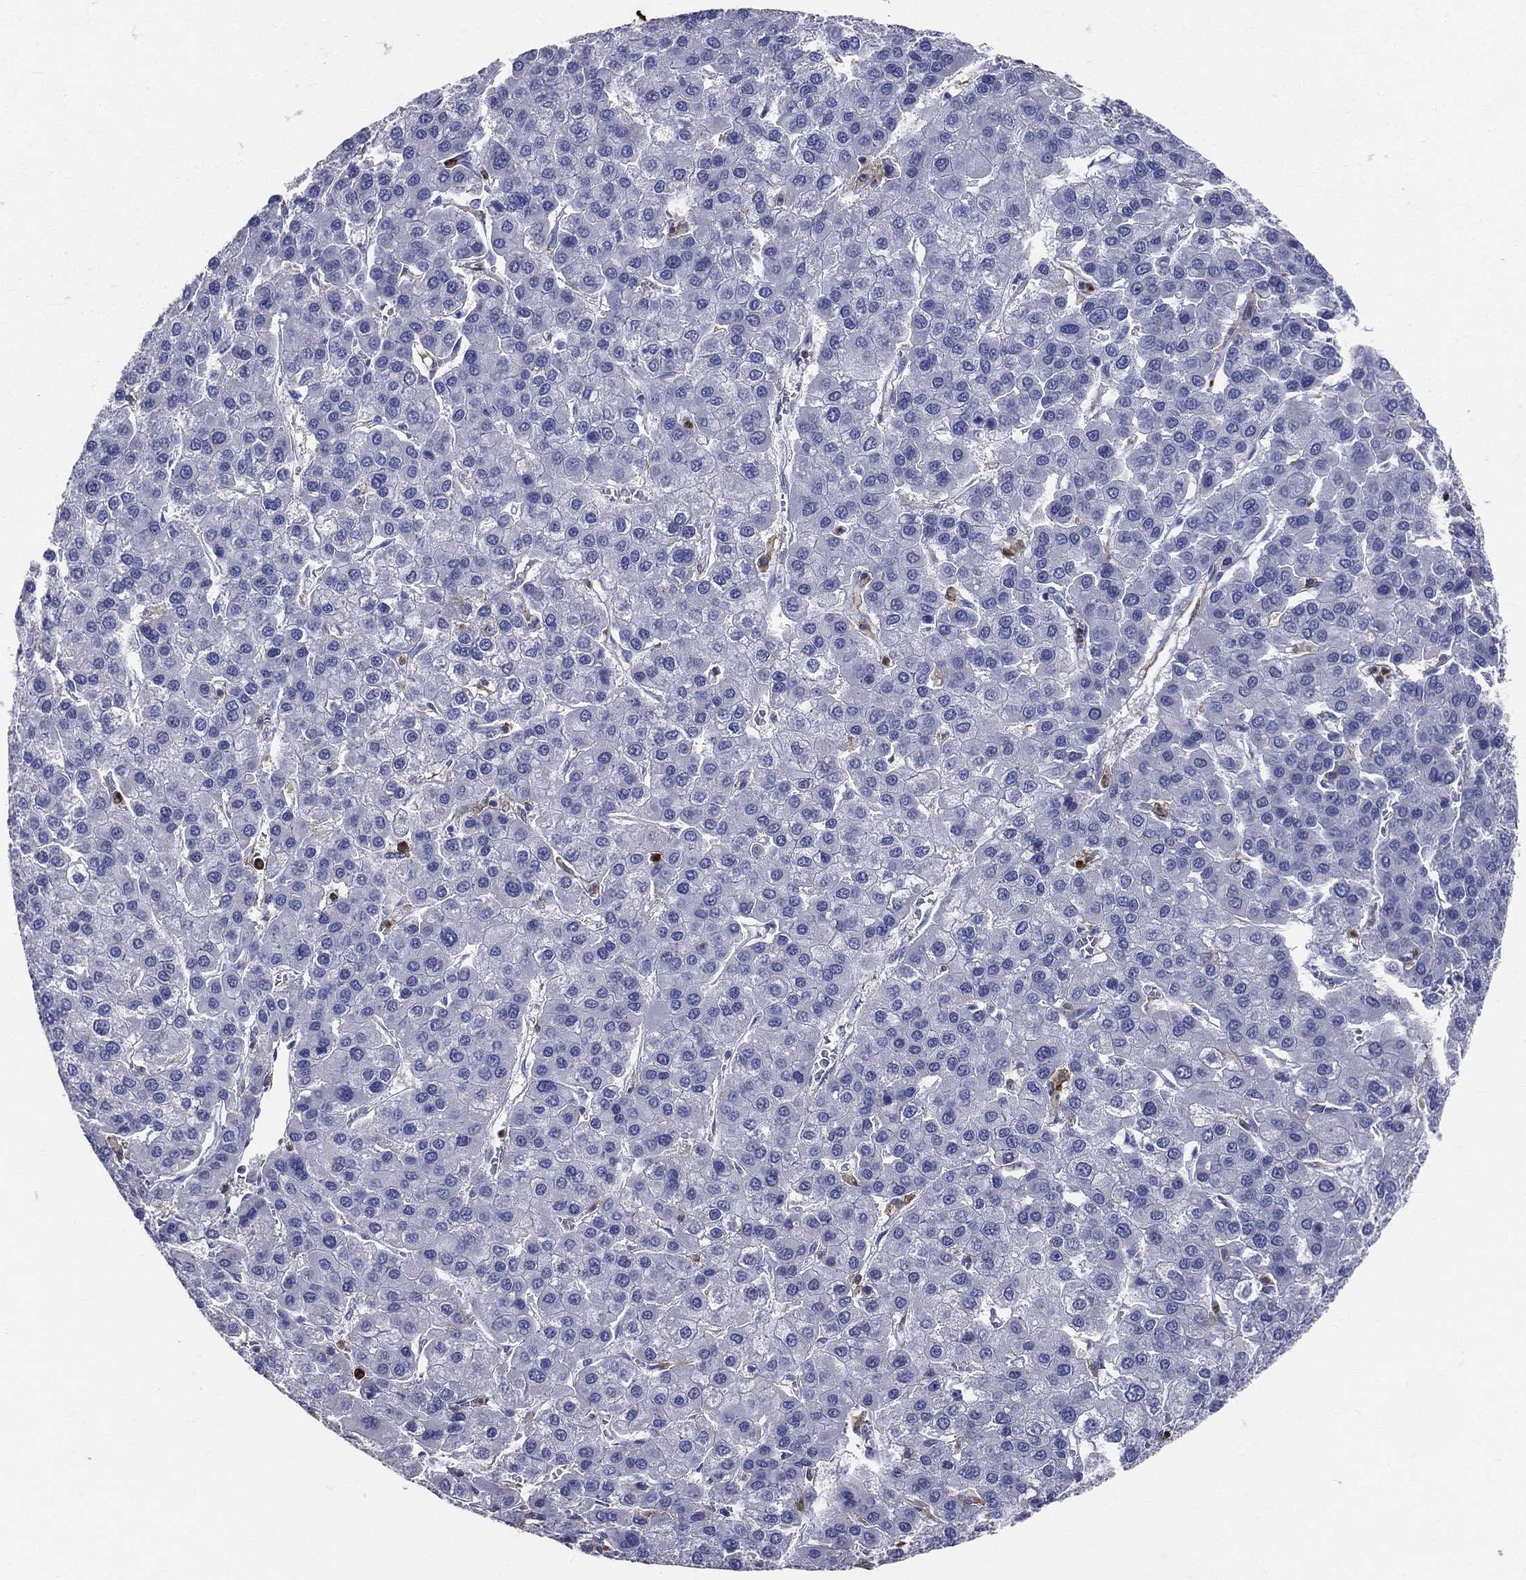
{"staining": {"intensity": "negative", "quantity": "none", "location": "none"}, "tissue": "liver cancer", "cell_type": "Tumor cells", "image_type": "cancer", "snomed": [{"axis": "morphology", "description": "Carcinoma, Hepatocellular, NOS"}, {"axis": "topography", "description": "Liver"}], "caption": "Hepatocellular carcinoma (liver) was stained to show a protein in brown. There is no significant staining in tumor cells.", "gene": "CD33", "patient": {"sex": "female", "age": 41}}